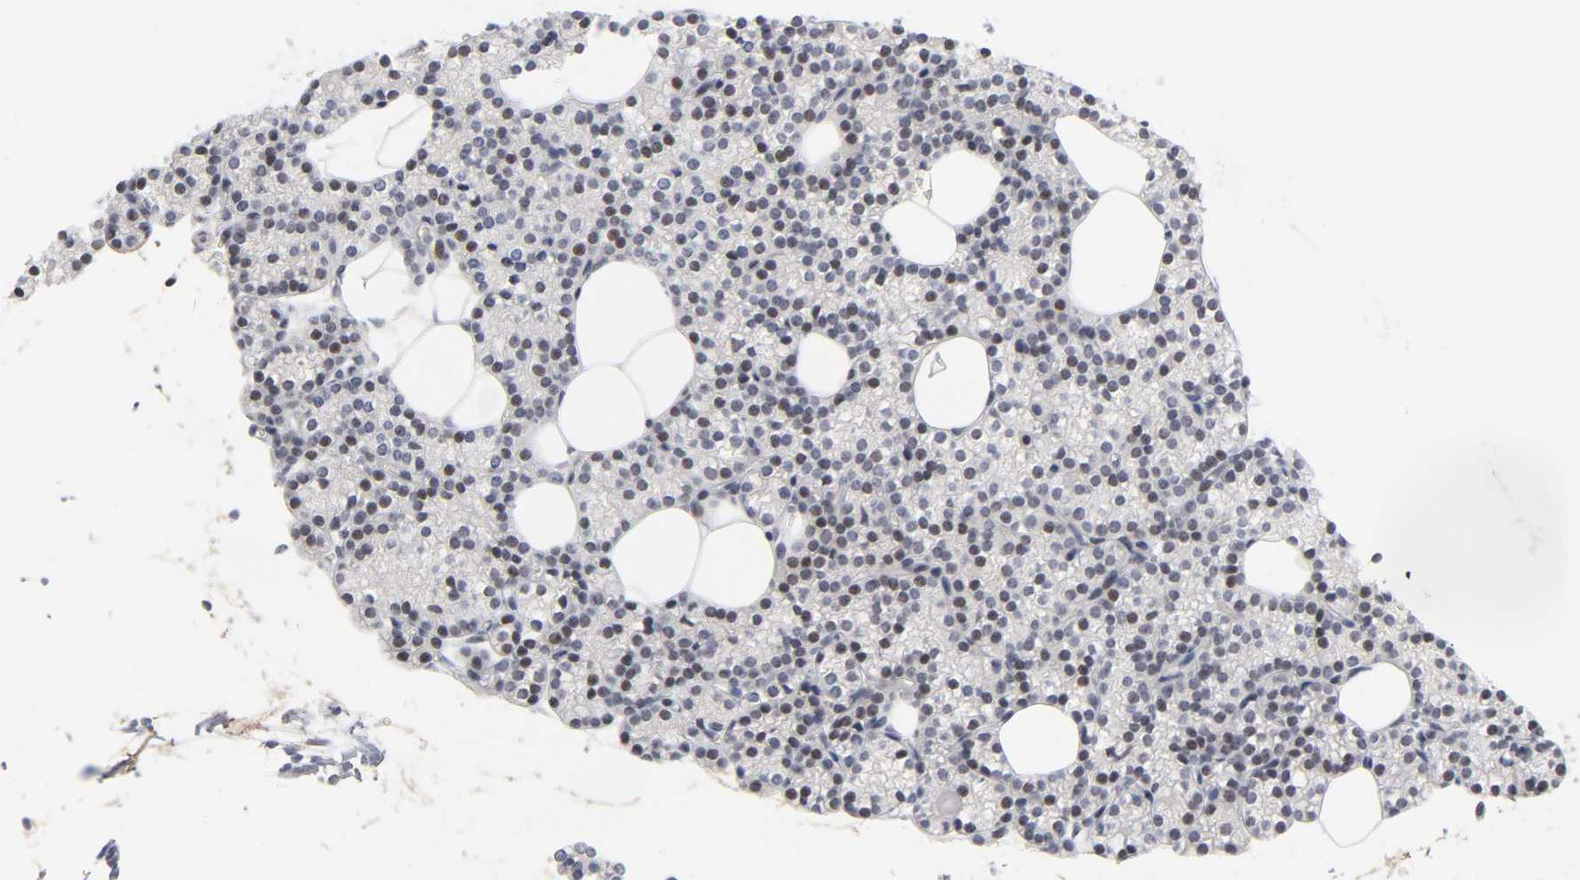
{"staining": {"intensity": "weak", "quantity": "<25%", "location": "nuclear"}, "tissue": "parathyroid gland", "cell_type": "Glandular cells", "image_type": "normal", "snomed": [{"axis": "morphology", "description": "Normal tissue, NOS"}, {"axis": "topography", "description": "Parathyroid gland"}], "caption": "A high-resolution image shows IHC staining of normal parathyroid gland, which demonstrates no significant staining in glandular cells. (DAB (3,3'-diaminobenzidine) immunohistochemistry, high magnification).", "gene": "DIDO1", "patient": {"sex": "female", "age": 60}}